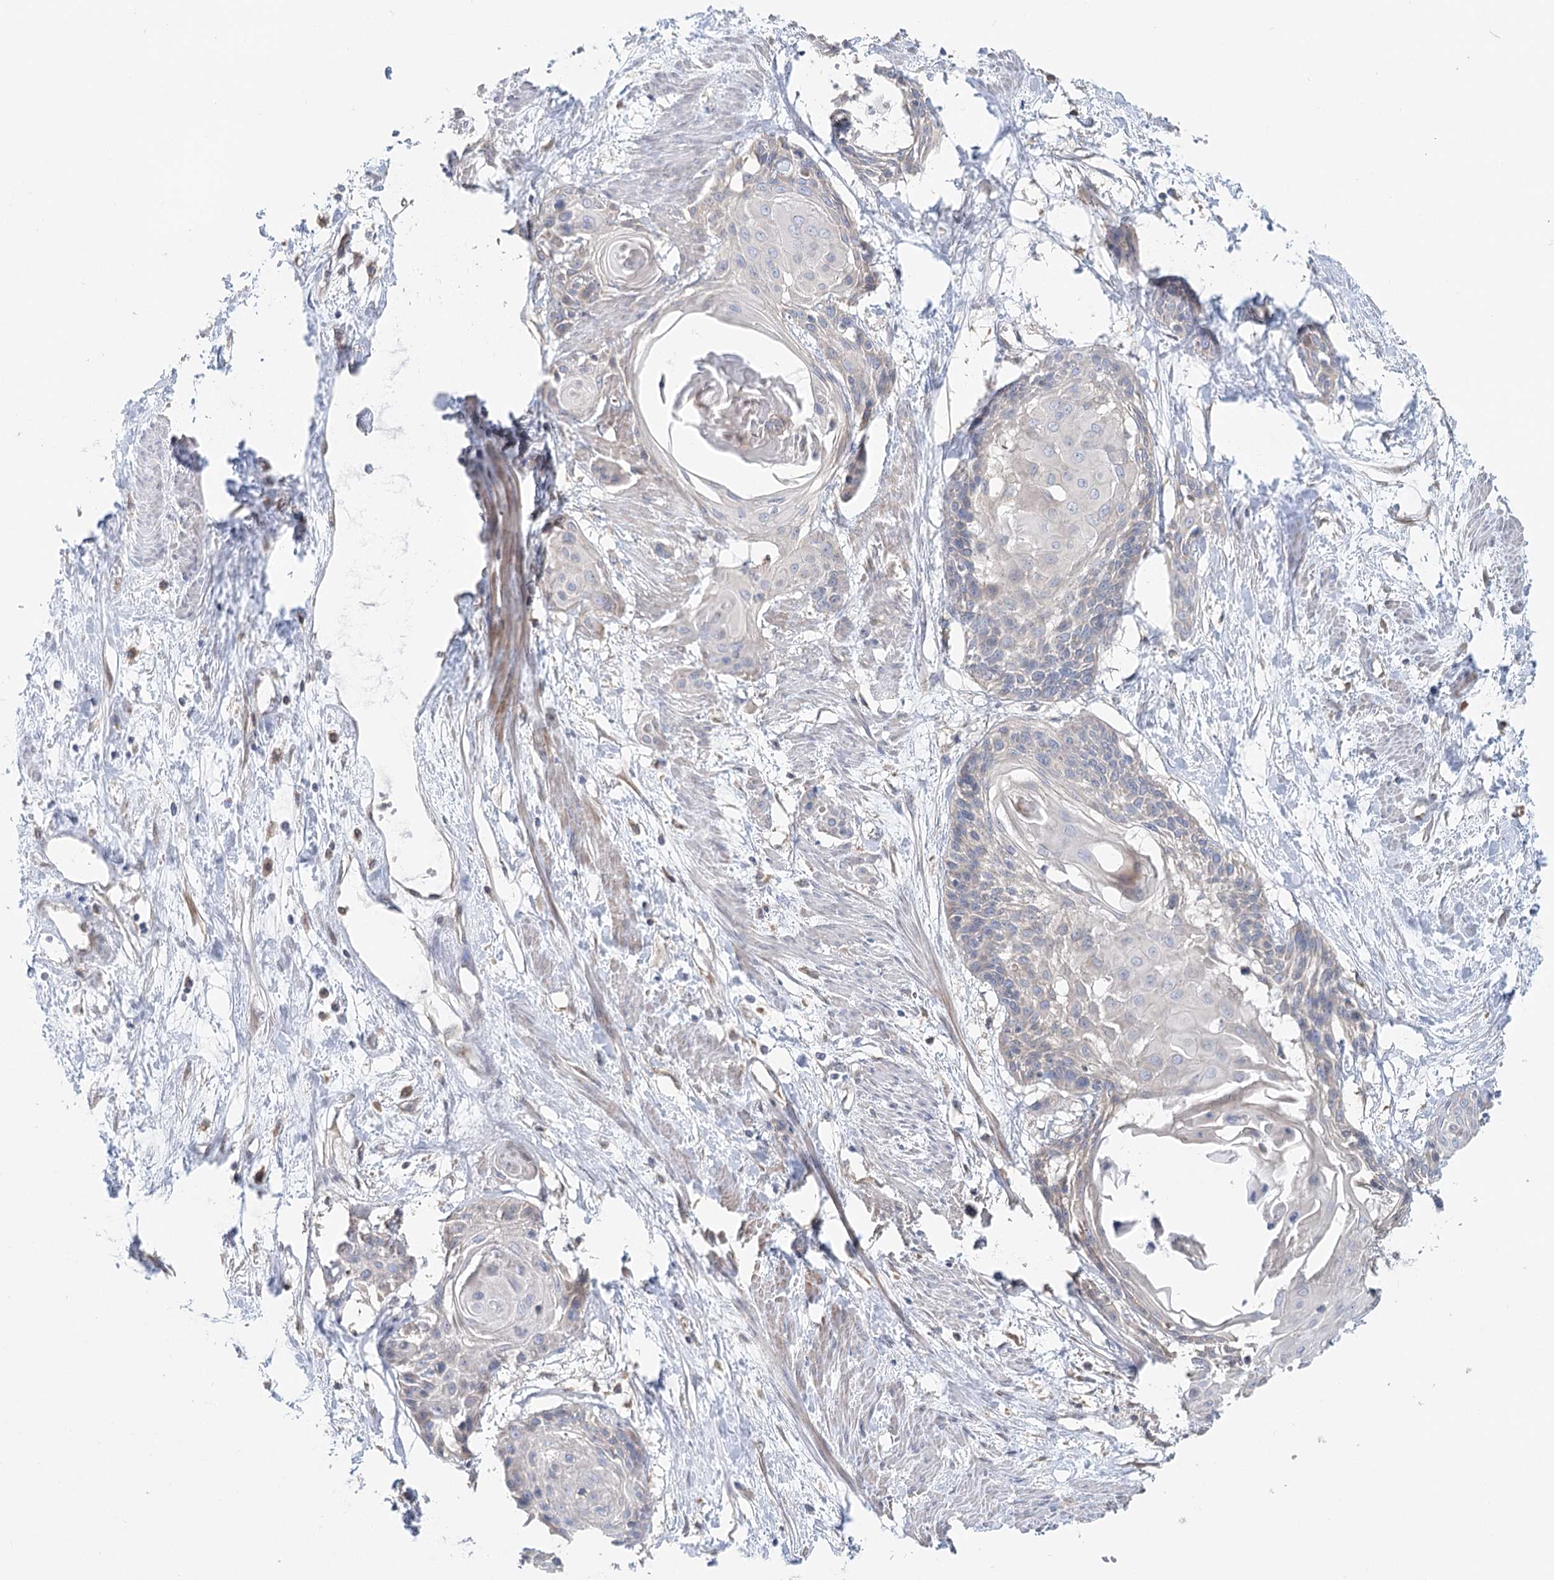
{"staining": {"intensity": "negative", "quantity": "none", "location": "none"}, "tissue": "cervical cancer", "cell_type": "Tumor cells", "image_type": "cancer", "snomed": [{"axis": "morphology", "description": "Squamous cell carcinoma, NOS"}, {"axis": "topography", "description": "Cervix"}], "caption": "This histopathology image is of cervical squamous cell carcinoma stained with IHC to label a protein in brown with the nuclei are counter-stained blue. There is no staining in tumor cells.", "gene": "PAIP2", "patient": {"sex": "female", "age": 57}}